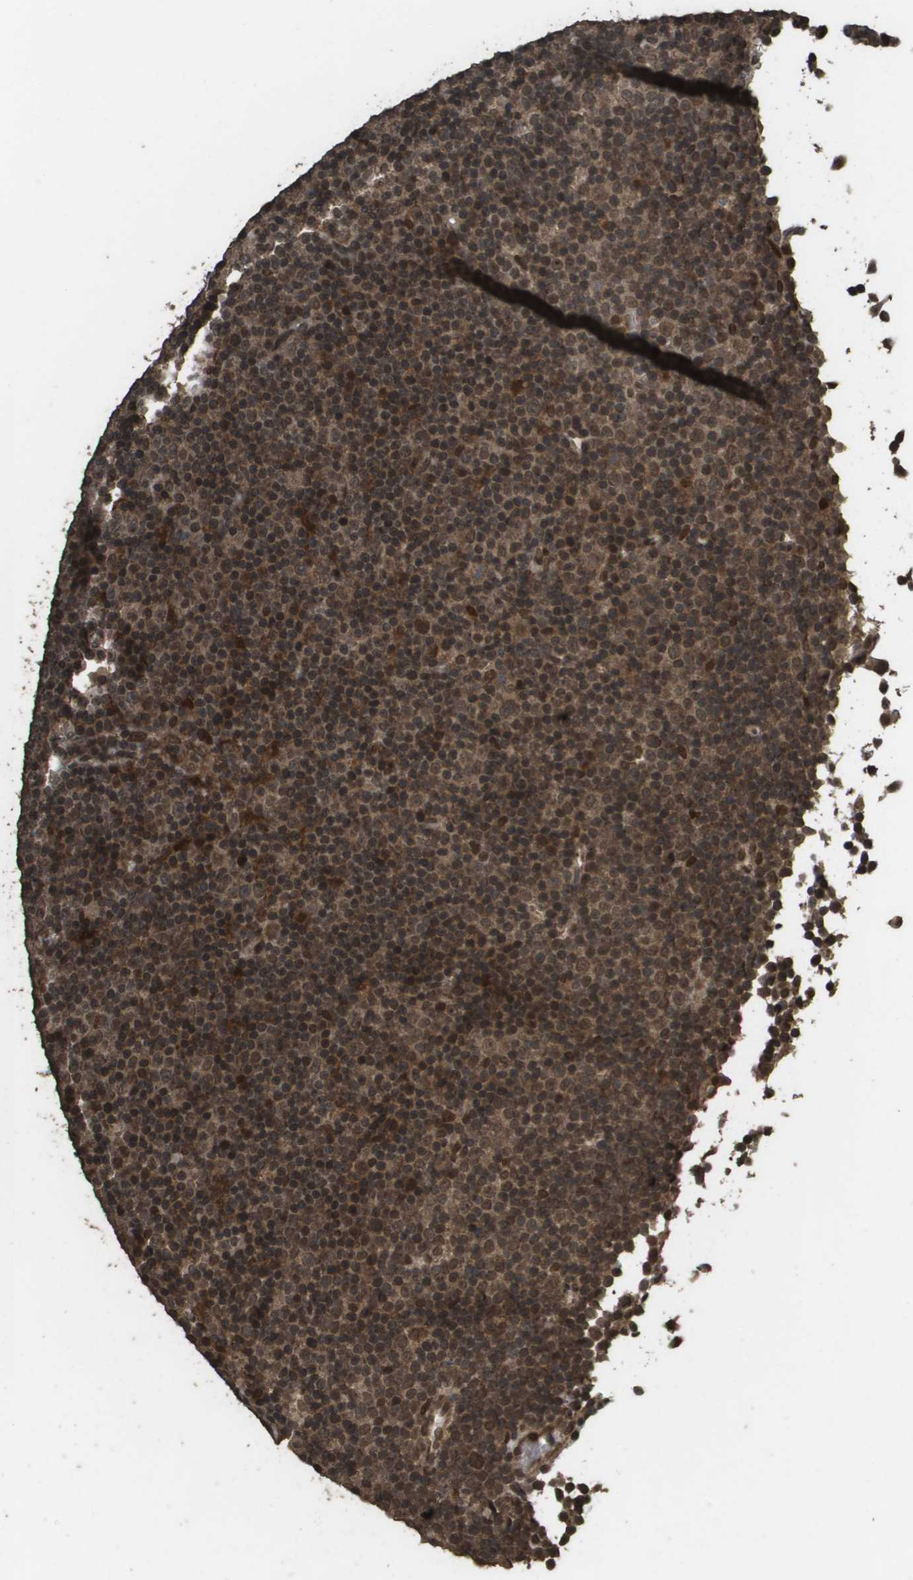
{"staining": {"intensity": "moderate", "quantity": ">75%", "location": "cytoplasmic/membranous,nuclear"}, "tissue": "lymphoma", "cell_type": "Tumor cells", "image_type": "cancer", "snomed": [{"axis": "morphology", "description": "Malignant lymphoma, non-Hodgkin's type, Low grade"}, {"axis": "topography", "description": "Lymph node"}], "caption": "Moderate cytoplasmic/membranous and nuclear positivity for a protein is present in approximately >75% of tumor cells of lymphoma using immunohistochemistry (IHC).", "gene": "AXIN2", "patient": {"sex": "female", "age": 67}}